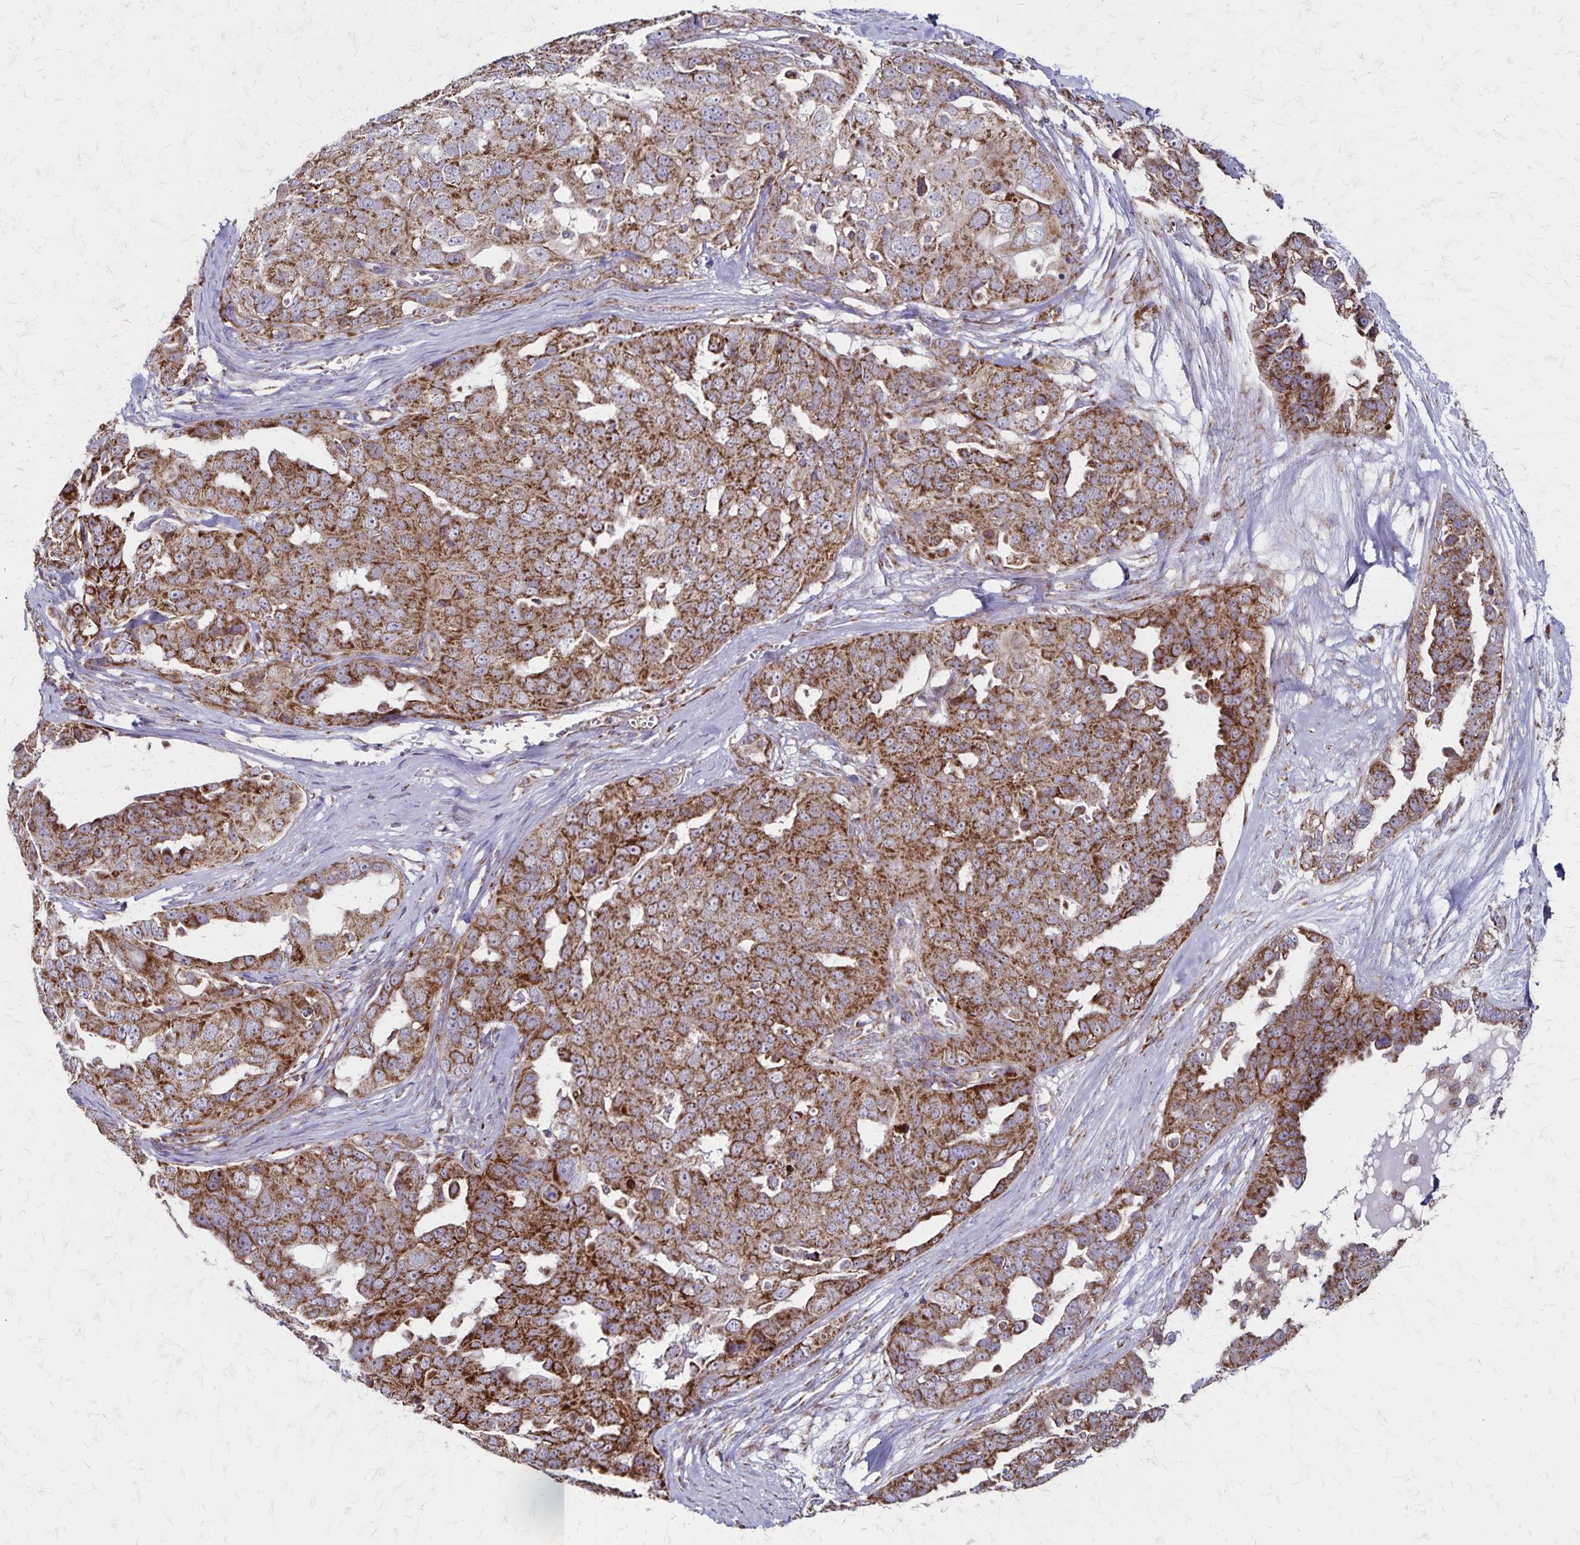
{"staining": {"intensity": "moderate", "quantity": ">75%", "location": "cytoplasmic/membranous"}, "tissue": "ovarian cancer", "cell_type": "Tumor cells", "image_type": "cancer", "snomed": [{"axis": "morphology", "description": "Carcinoma, endometroid"}, {"axis": "topography", "description": "Ovary"}], "caption": "Human ovarian cancer (endometroid carcinoma) stained with a brown dye displays moderate cytoplasmic/membranous positive staining in approximately >75% of tumor cells.", "gene": "NFS1", "patient": {"sex": "female", "age": 70}}